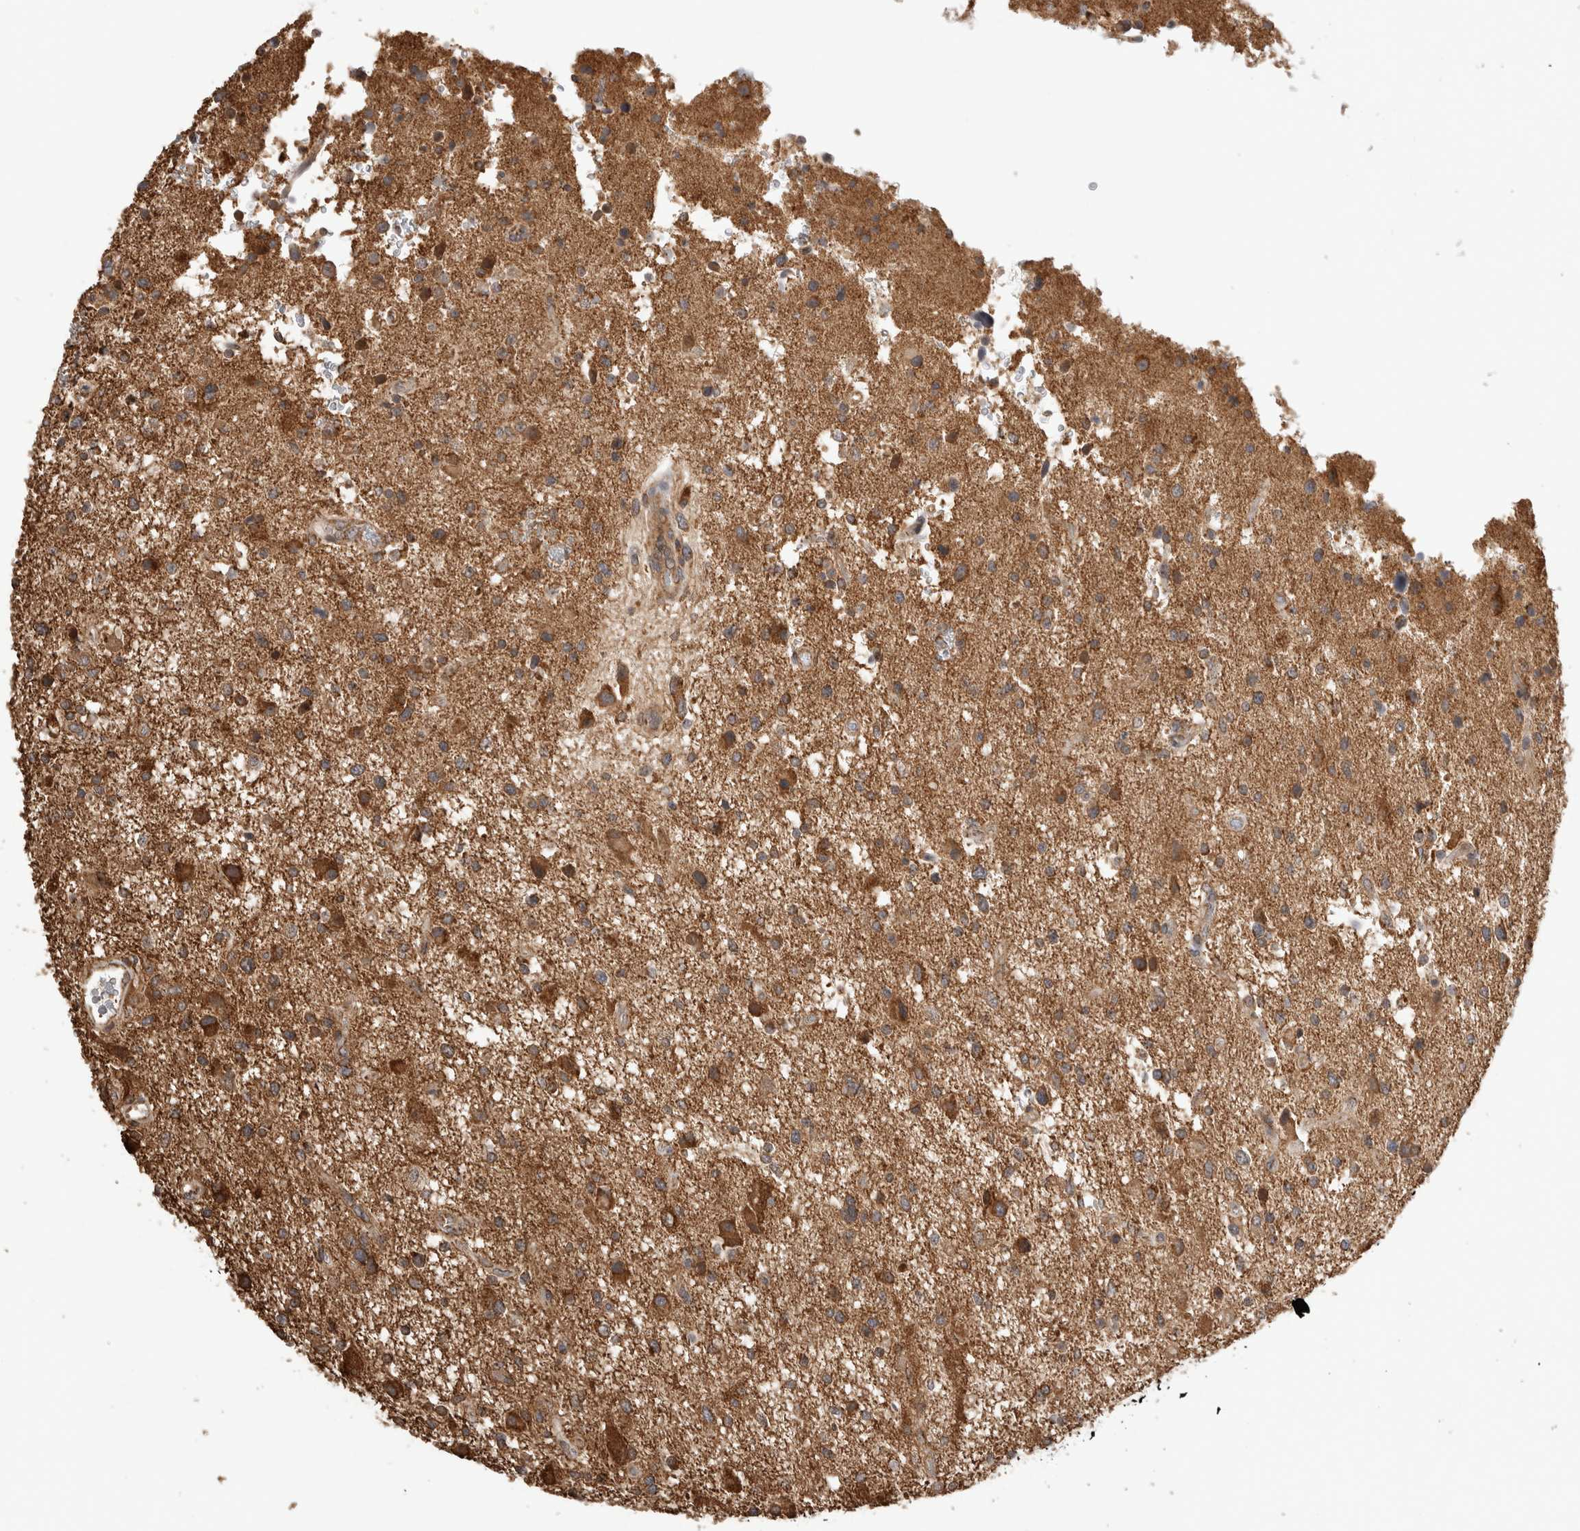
{"staining": {"intensity": "strong", "quantity": ">75%", "location": "cytoplasmic/membranous"}, "tissue": "glioma", "cell_type": "Tumor cells", "image_type": "cancer", "snomed": [{"axis": "morphology", "description": "Glioma, malignant, High grade"}, {"axis": "topography", "description": "Brain"}], "caption": "A micrograph of malignant glioma (high-grade) stained for a protein exhibits strong cytoplasmic/membranous brown staining in tumor cells. The staining was performed using DAB to visualize the protein expression in brown, while the nuclei were stained in blue with hematoxylin (Magnification: 20x).", "gene": "IMMP2L", "patient": {"sex": "male", "age": 33}}